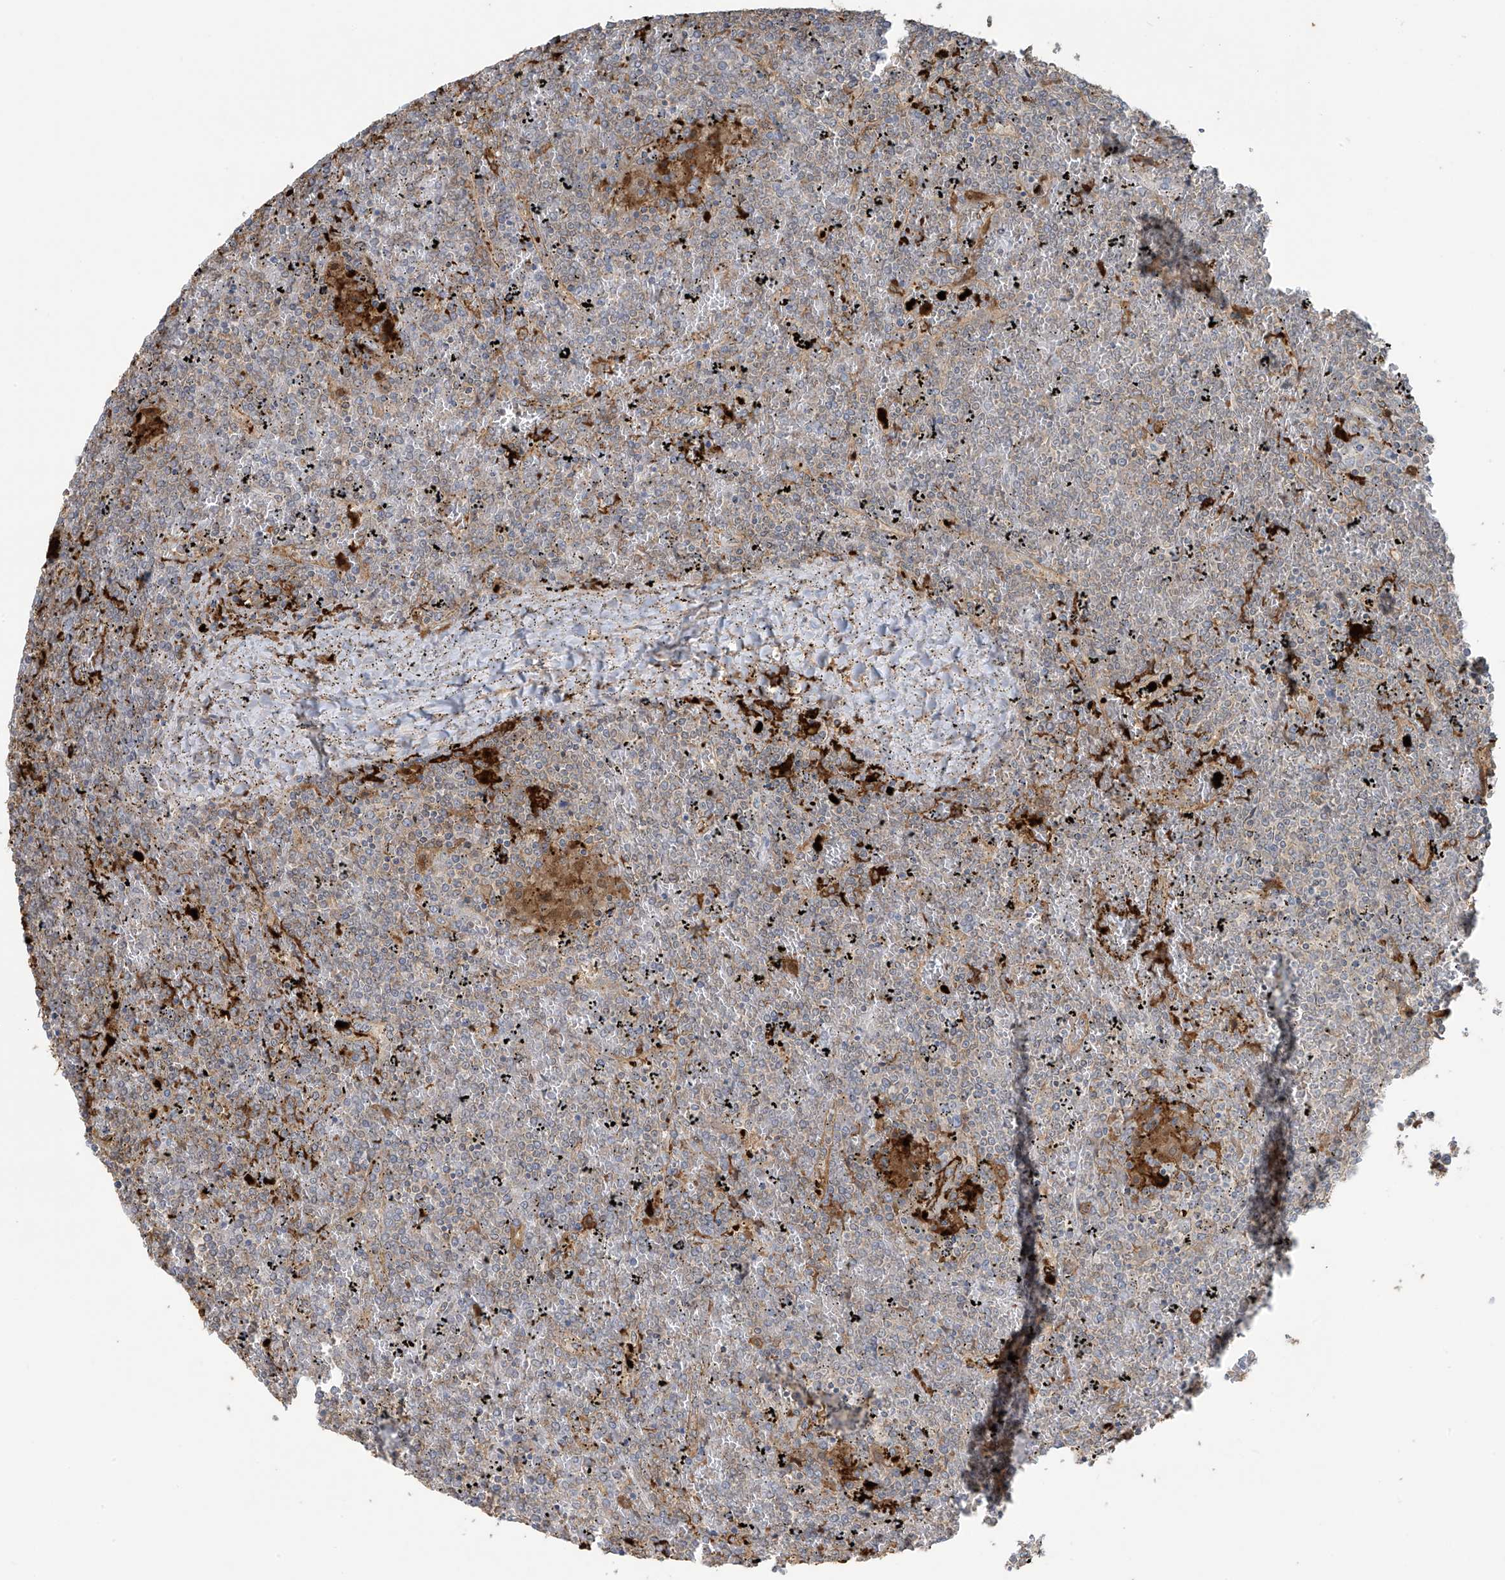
{"staining": {"intensity": "negative", "quantity": "none", "location": "none"}, "tissue": "lymphoma", "cell_type": "Tumor cells", "image_type": "cancer", "snomed": [{"axis": "morphology", "description": "Malignant lymphoma, non-Hodgkin's type, Low grade"}, {"axis": "topography", "description": "Spleen"}], "caption": "This is an immunohistochemistry (IHC) image of malignant lymphoma, non-Hodgkin's type (low-grade). There is no expression in tumor cells.", "gene": "TAGAP", "patient": {"sex": "female", "age": 19}}